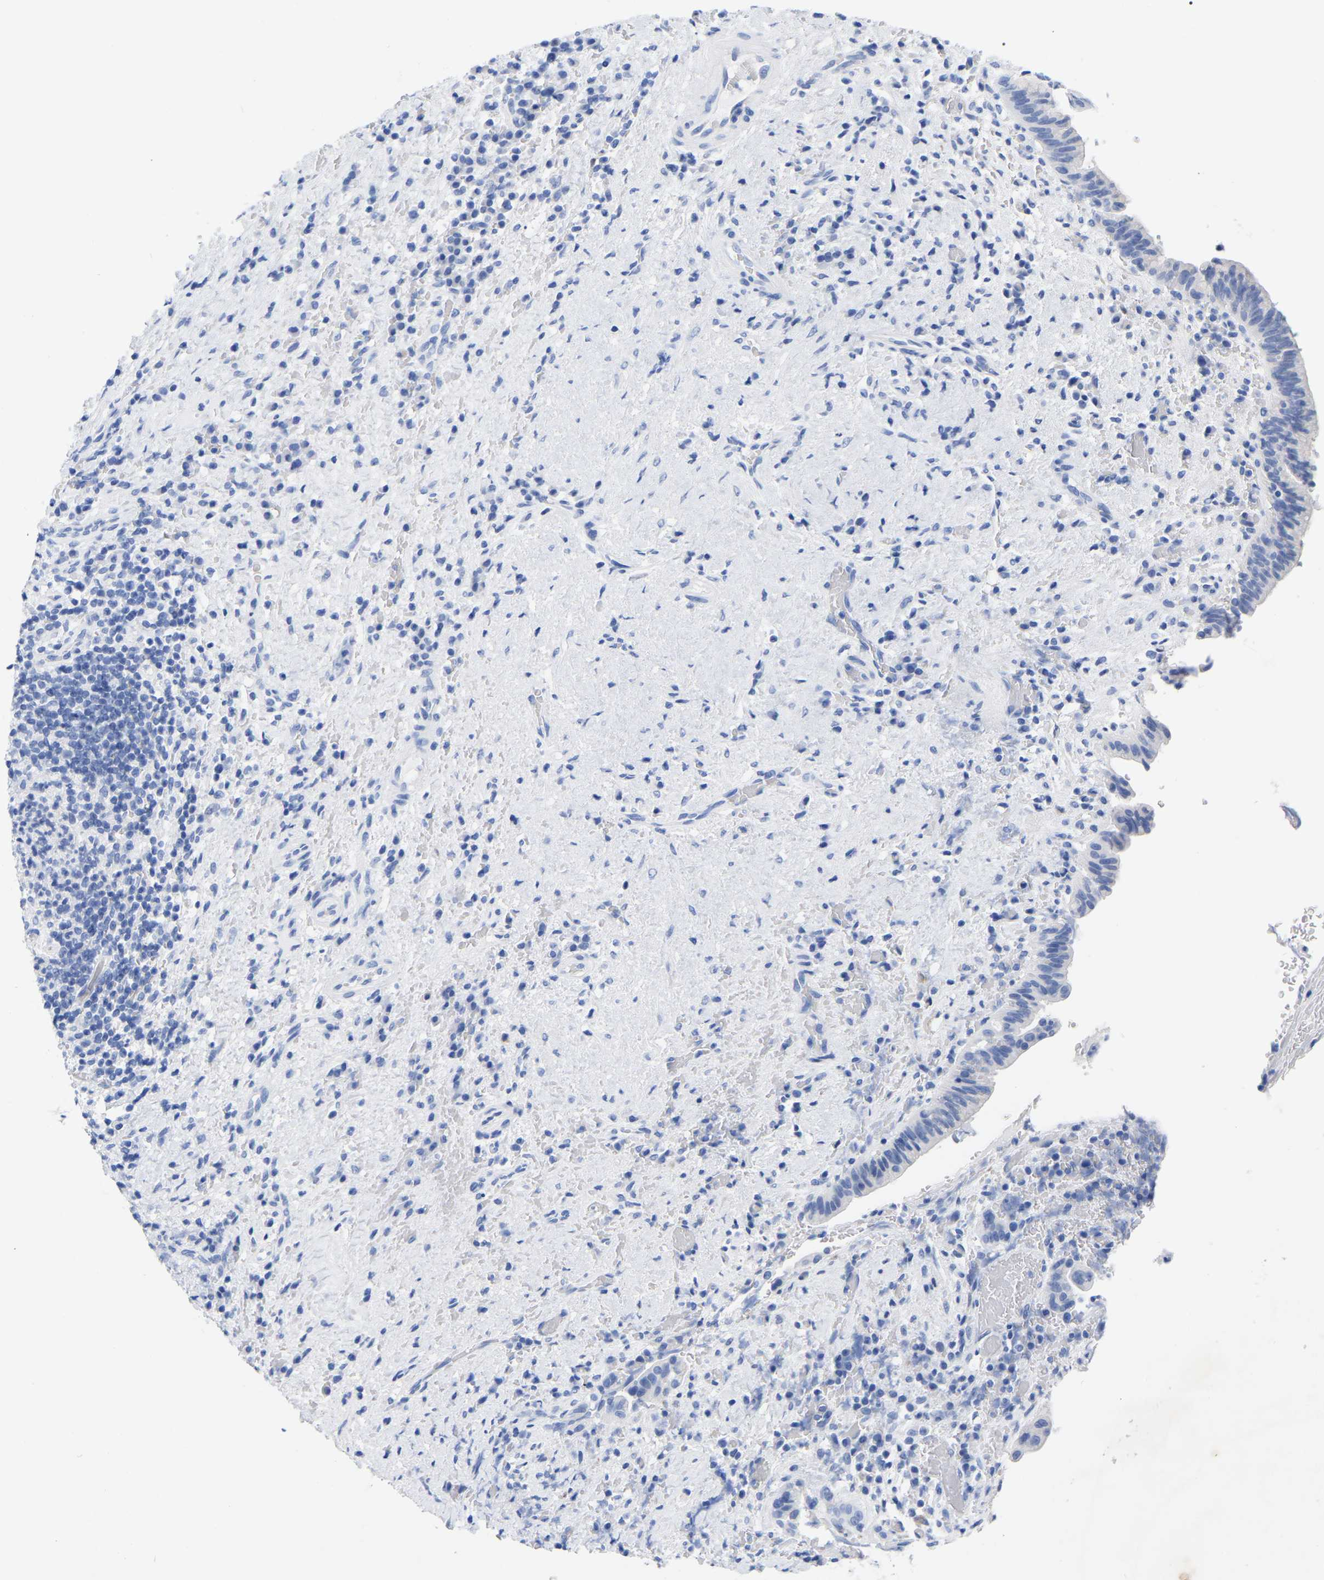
{"staining": {"intensity": "negative", "quantity": "none", "location": "none"}, "tissue": "liver cancer", "cell_type": "Tumor cells", "image_type": "cancer", "snomed": [{"axis": "morphology", "description": "Cholangiocarcinoma"}, {"axis": "topography", "description": "Liver"}], "caption": "Immunohistochemical staining of liver cancer reveals no significant positivity in tumor cells.", "gene": "HAPLN1", "patient": {"sex": "female", "age": 38}}